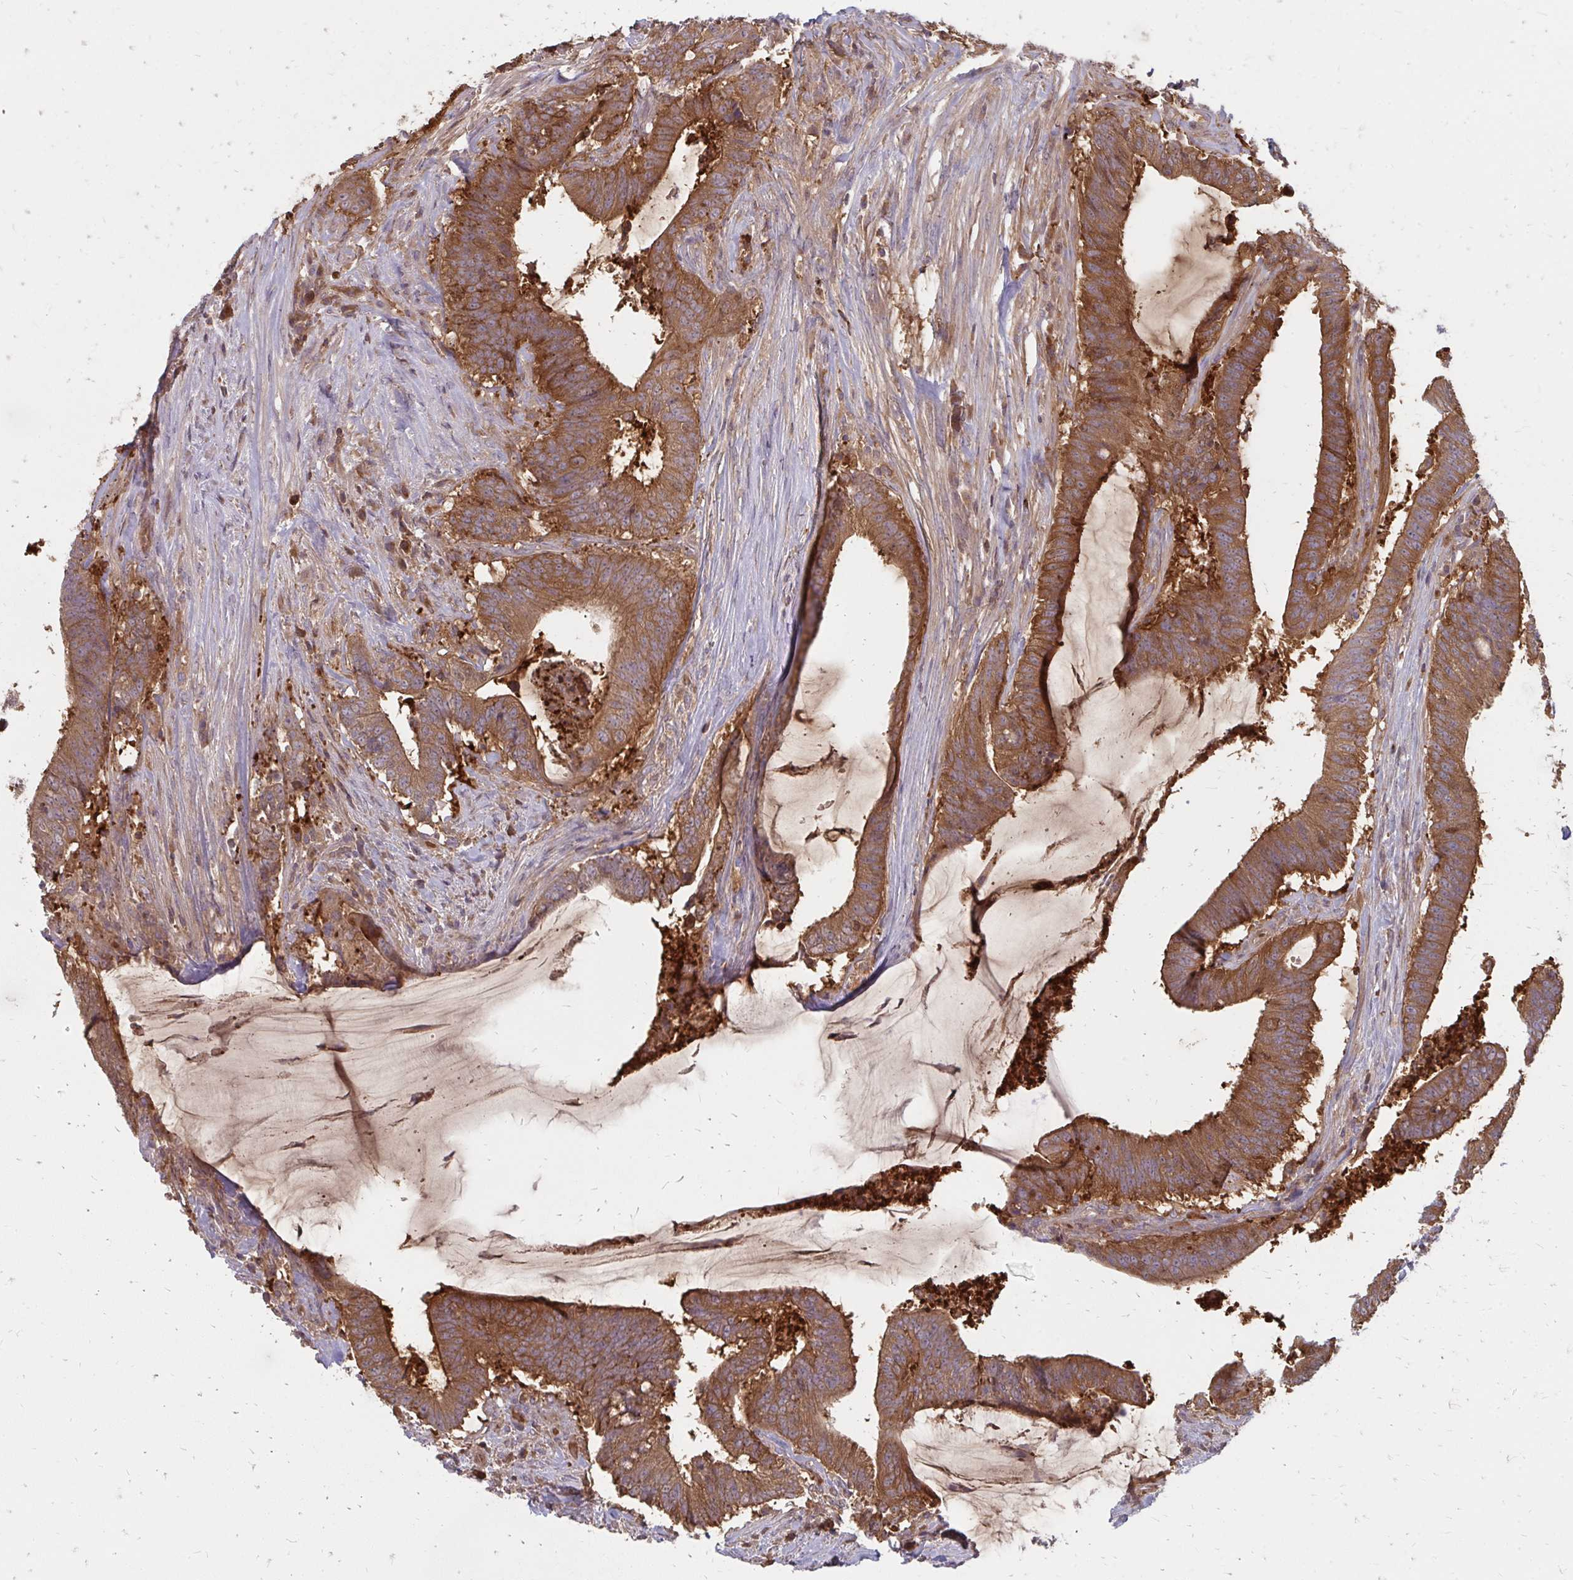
{"staining": {"intensity": "moderate", "quantity": ">75%", "location": "cytoplasmic/membranous"}, "tissue": "colorectal cancer", "cell_type": "Tumor cells", "image_type": "cancer", "snomed": [{"axis": "morphology", "description": "Adenocarcinoma, NOS"}, {"axis": "topography", "description": "Colon"}], "caption": "About >75% of tumor cells in colorectal adenocarcinoma demonstrate moderate cytoplasmic/membranous protein expression as visualized by brown immunohistochemical staining.", "gene": "ZNF285", "patient": {"sex": "female", "age": 43}}